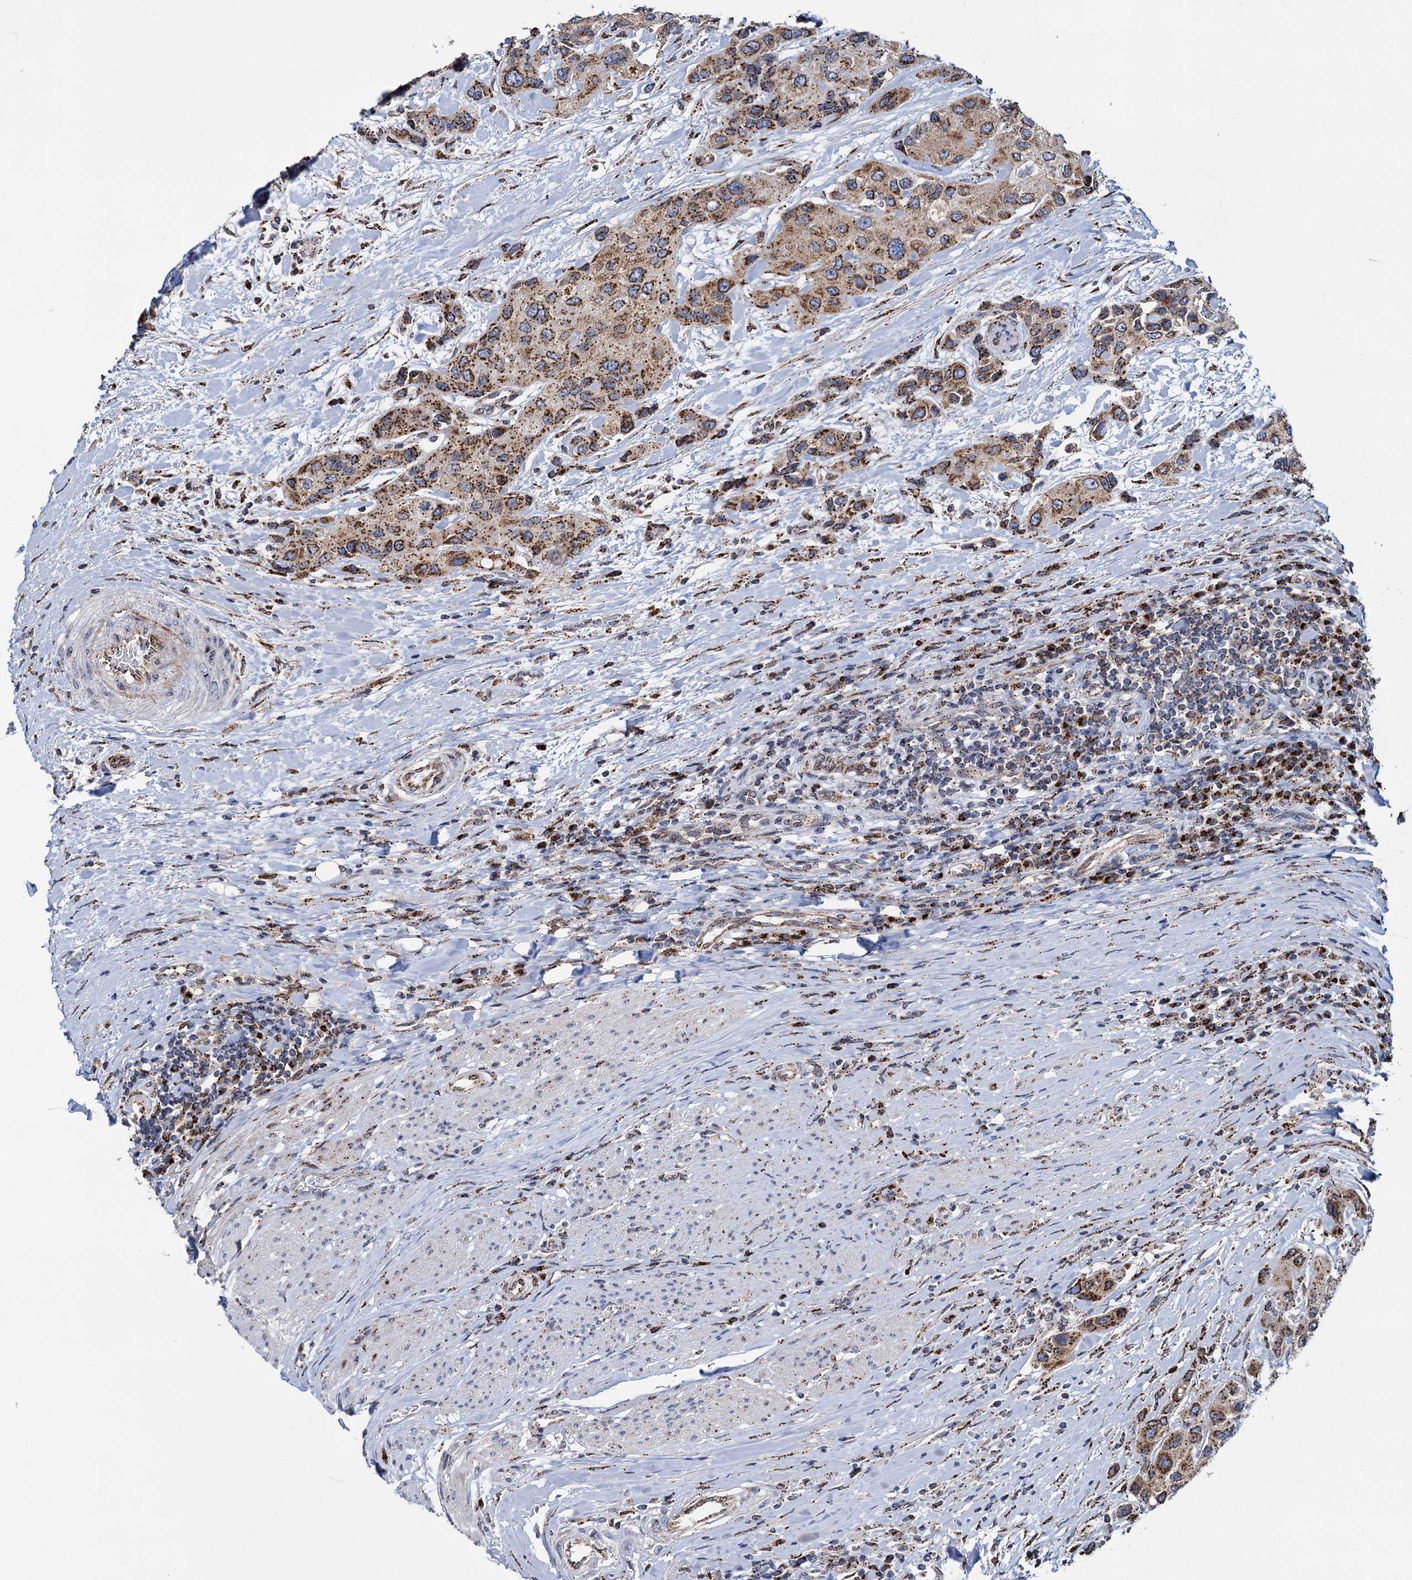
{"staining": {"intensity": "moderate", "quantity": ">75%", "location": "cytoplasmic/membranous"}, "tissue": "urothelial cancer", "cell_type": "Tumor cells", "image_type": "cancer", "snomed": [{"axis": "morphology", "description": "Normal tissue, NOS"}, {"axis": "morphology", "description": "Urothelial carcinoma, High grade"}, {"axis": "topography", "description": "Vascular tissue"}, {"axis": "topography", "description": "Urinary bladder"}], "caption": "Immunohistochemistry (IHC) of urothelial cancer displays medium levels of moderate cytoplasmic/membranous staining in approximately >75% of tumor cells.", "gene": "SUPT20H", "patient": {"sex": "female", "age": 56}}